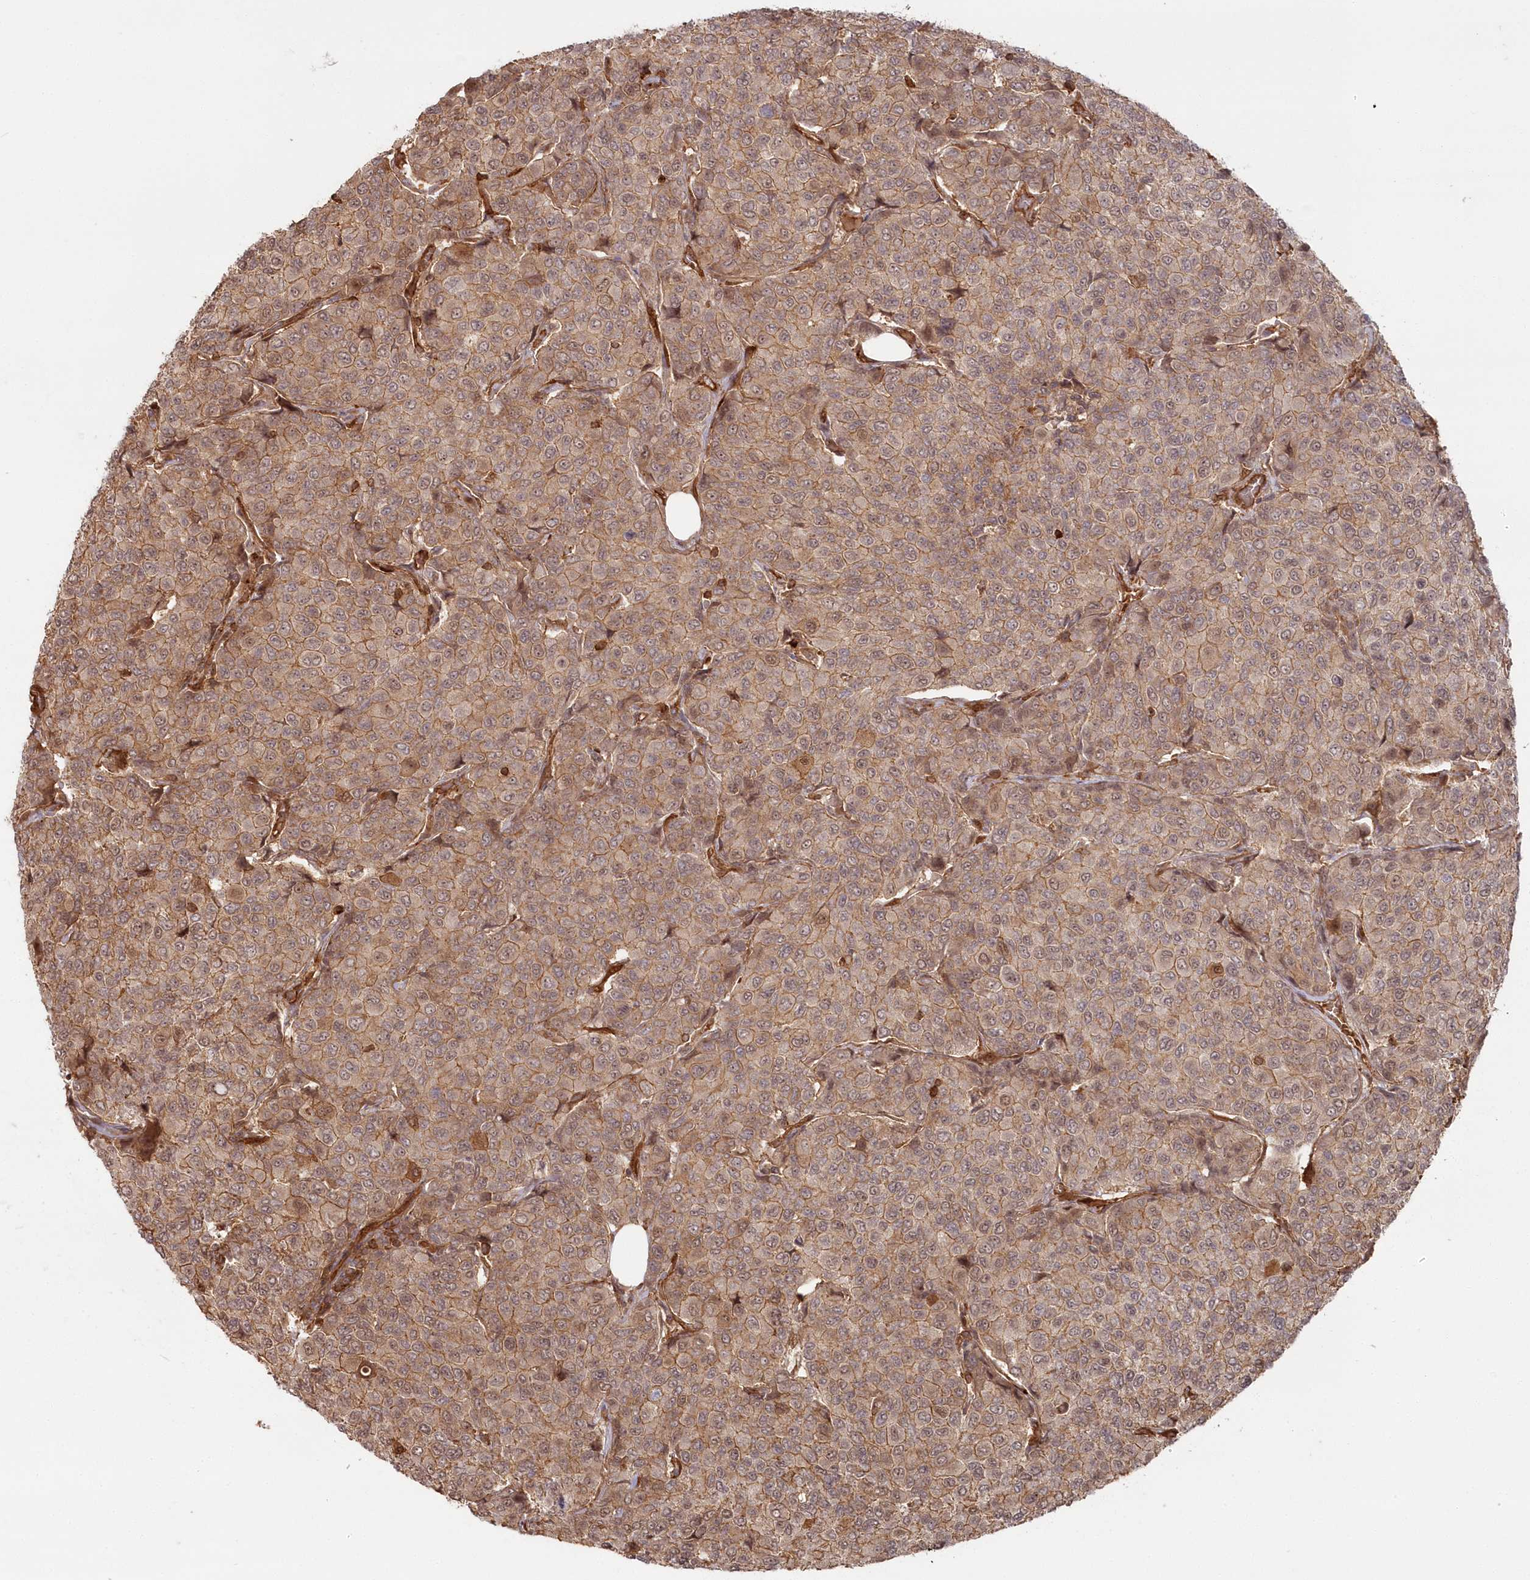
{"staining": {"intensity": "moderate", "quantity": ">75%", "location": "cytoplasmic/membranous"}, "tissue": "breast cancer", "cell_type": "Tumor cells", "image_type": "cancer", "snomed": [{"axis": "morphology", "description": "Duct carcinoma"}, {"axis": "topography", "description": "Breast"}], "caption": "IHC micrograph of neoplastic tissue: breast invasive ductal carcinoma stained using immunohistochemistry reveals medium levels of moderate protein expression localized specifically in the cytoplasmic/membranous of tumor cells, appearing as a cytoplasmic/membranous brown color.", "gene": "RGCC", "patient": {"sex": "female", "age": 55}}